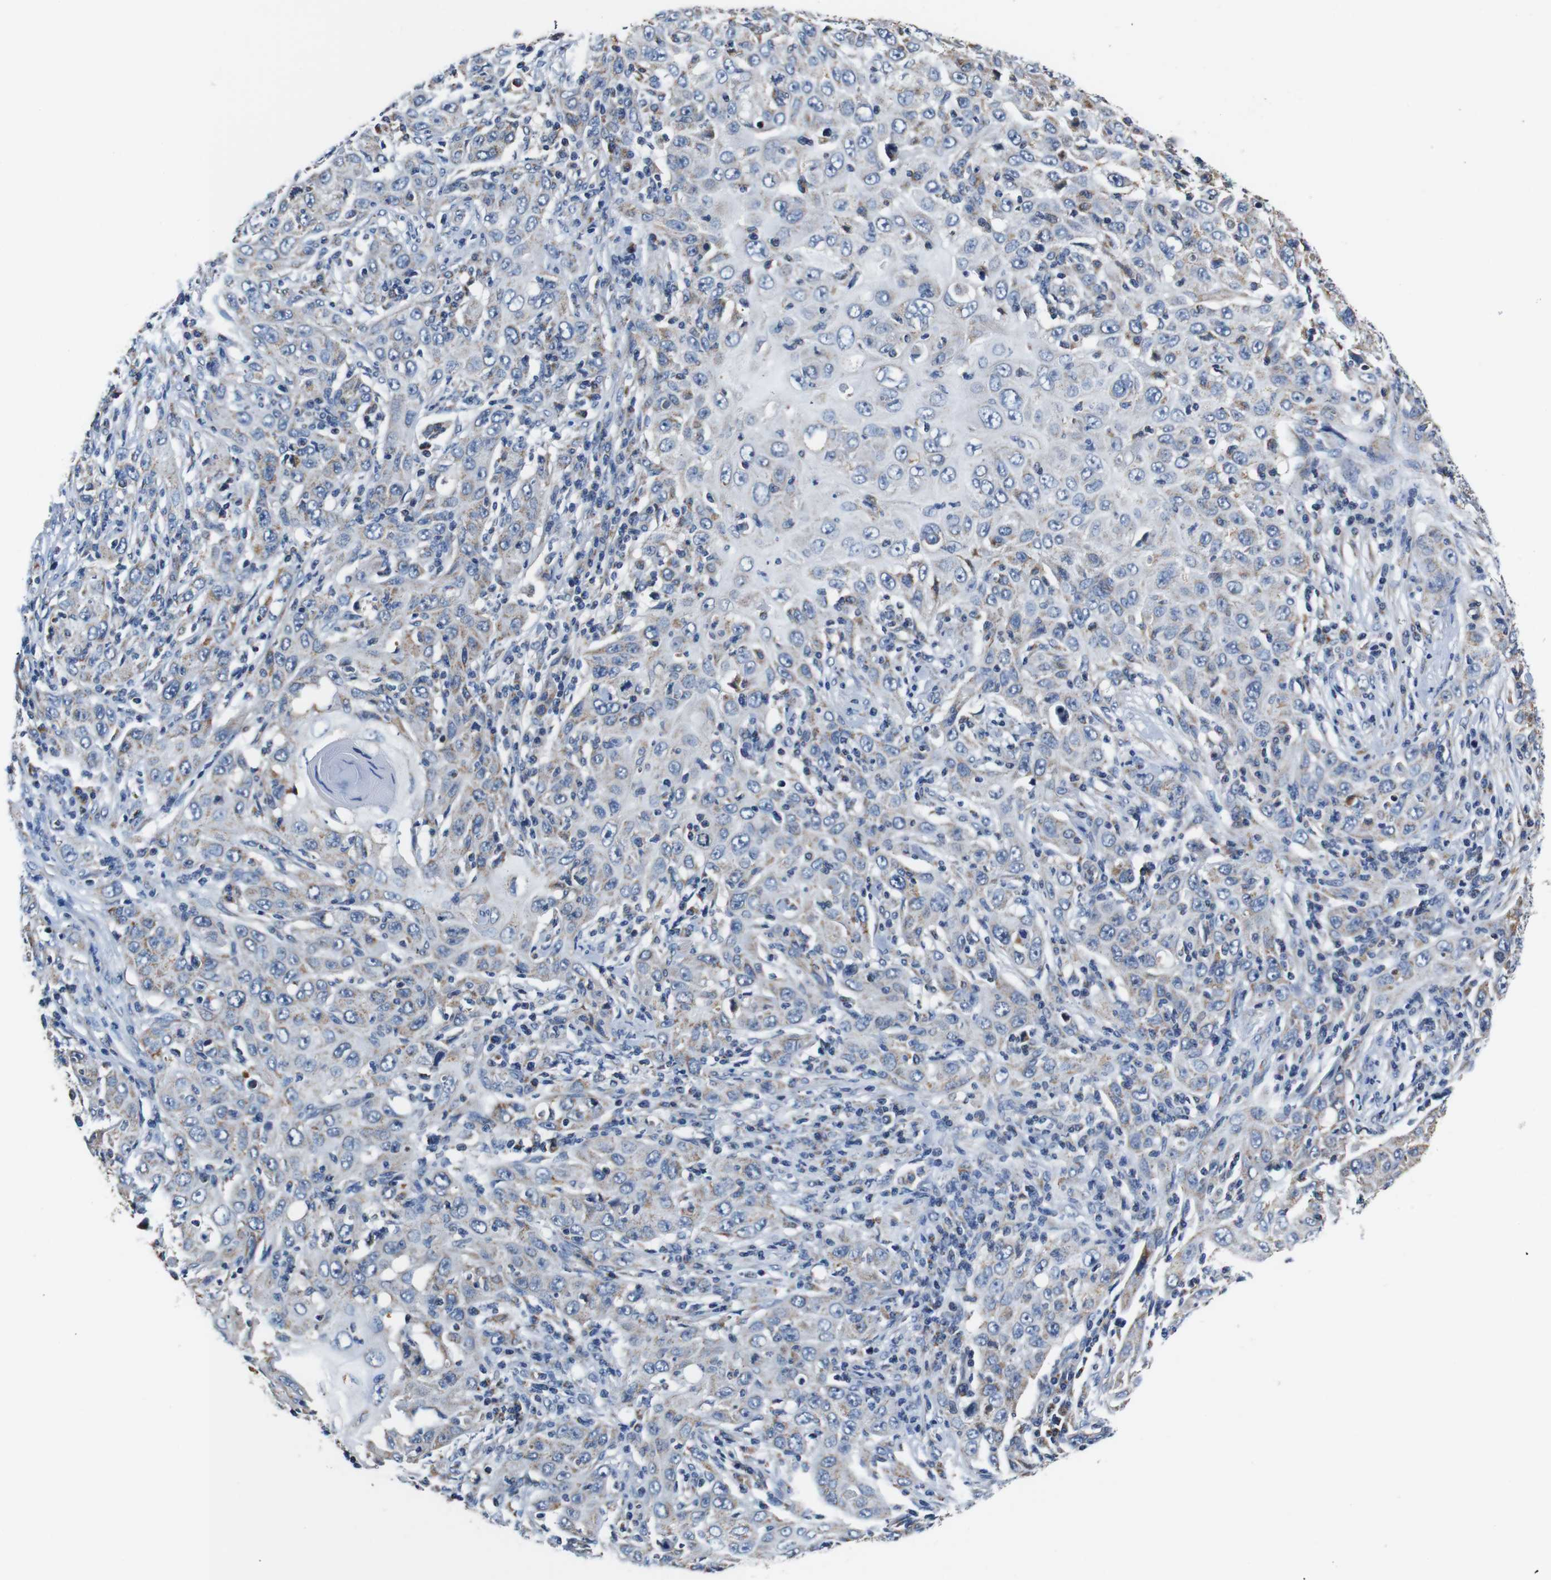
{"staining": {"intensity": "negative", "quantity": "none", "location": "none"}, "tissue": "skin cancer", "cell_type": "Tumor cells", "image_type": "cancer", "snomed": [{"axis": "morphology", "description": "Squamous cell carcinoma, NOS"}, {"axis": "topography", "description": "Skin"}], "caption": "Skin cancer (squamous cell carcinoma) was stained to show a protein in brown. There is no significant expression in tumor cells.", "gene": "LRP4", "patient": {"sex": "female", "age": 88}}